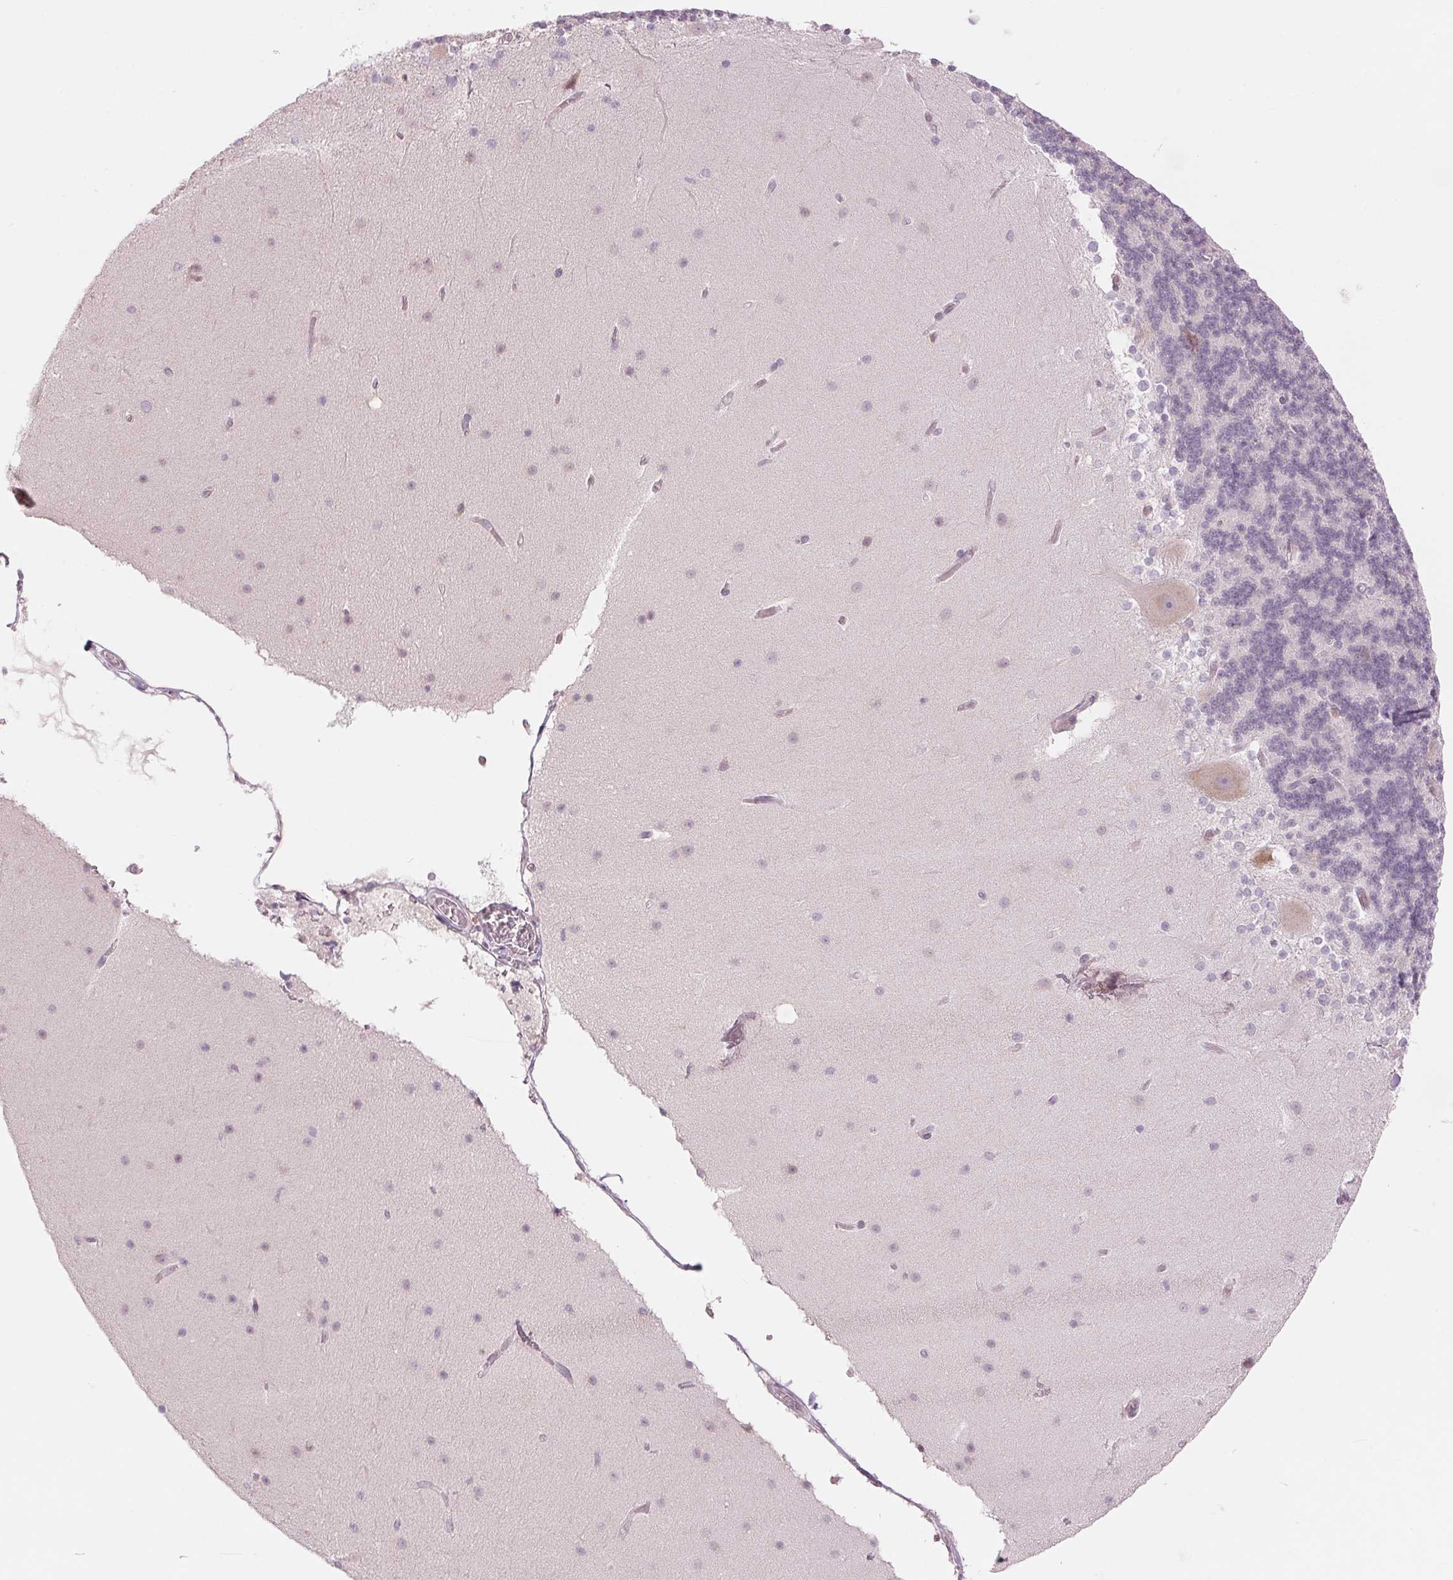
{"staining": {"intensity": "negative", "quantity": "none", "location": "none"}, "tissue": "cerebellum", "cell_type": "Cells in granular layer", "image_type": "normal", "snomed": [{"axis": "morphology", "description": "Normal tissue, NOS"}, {"axis": "topography", "description": "Cerebellum"}], "caption": "Protein analysis of unremarkable cerebellum shows no significant positivity in cells in granular layer.", "gene": "GNMT", "patient": {"sex": "female", "age": 19}}